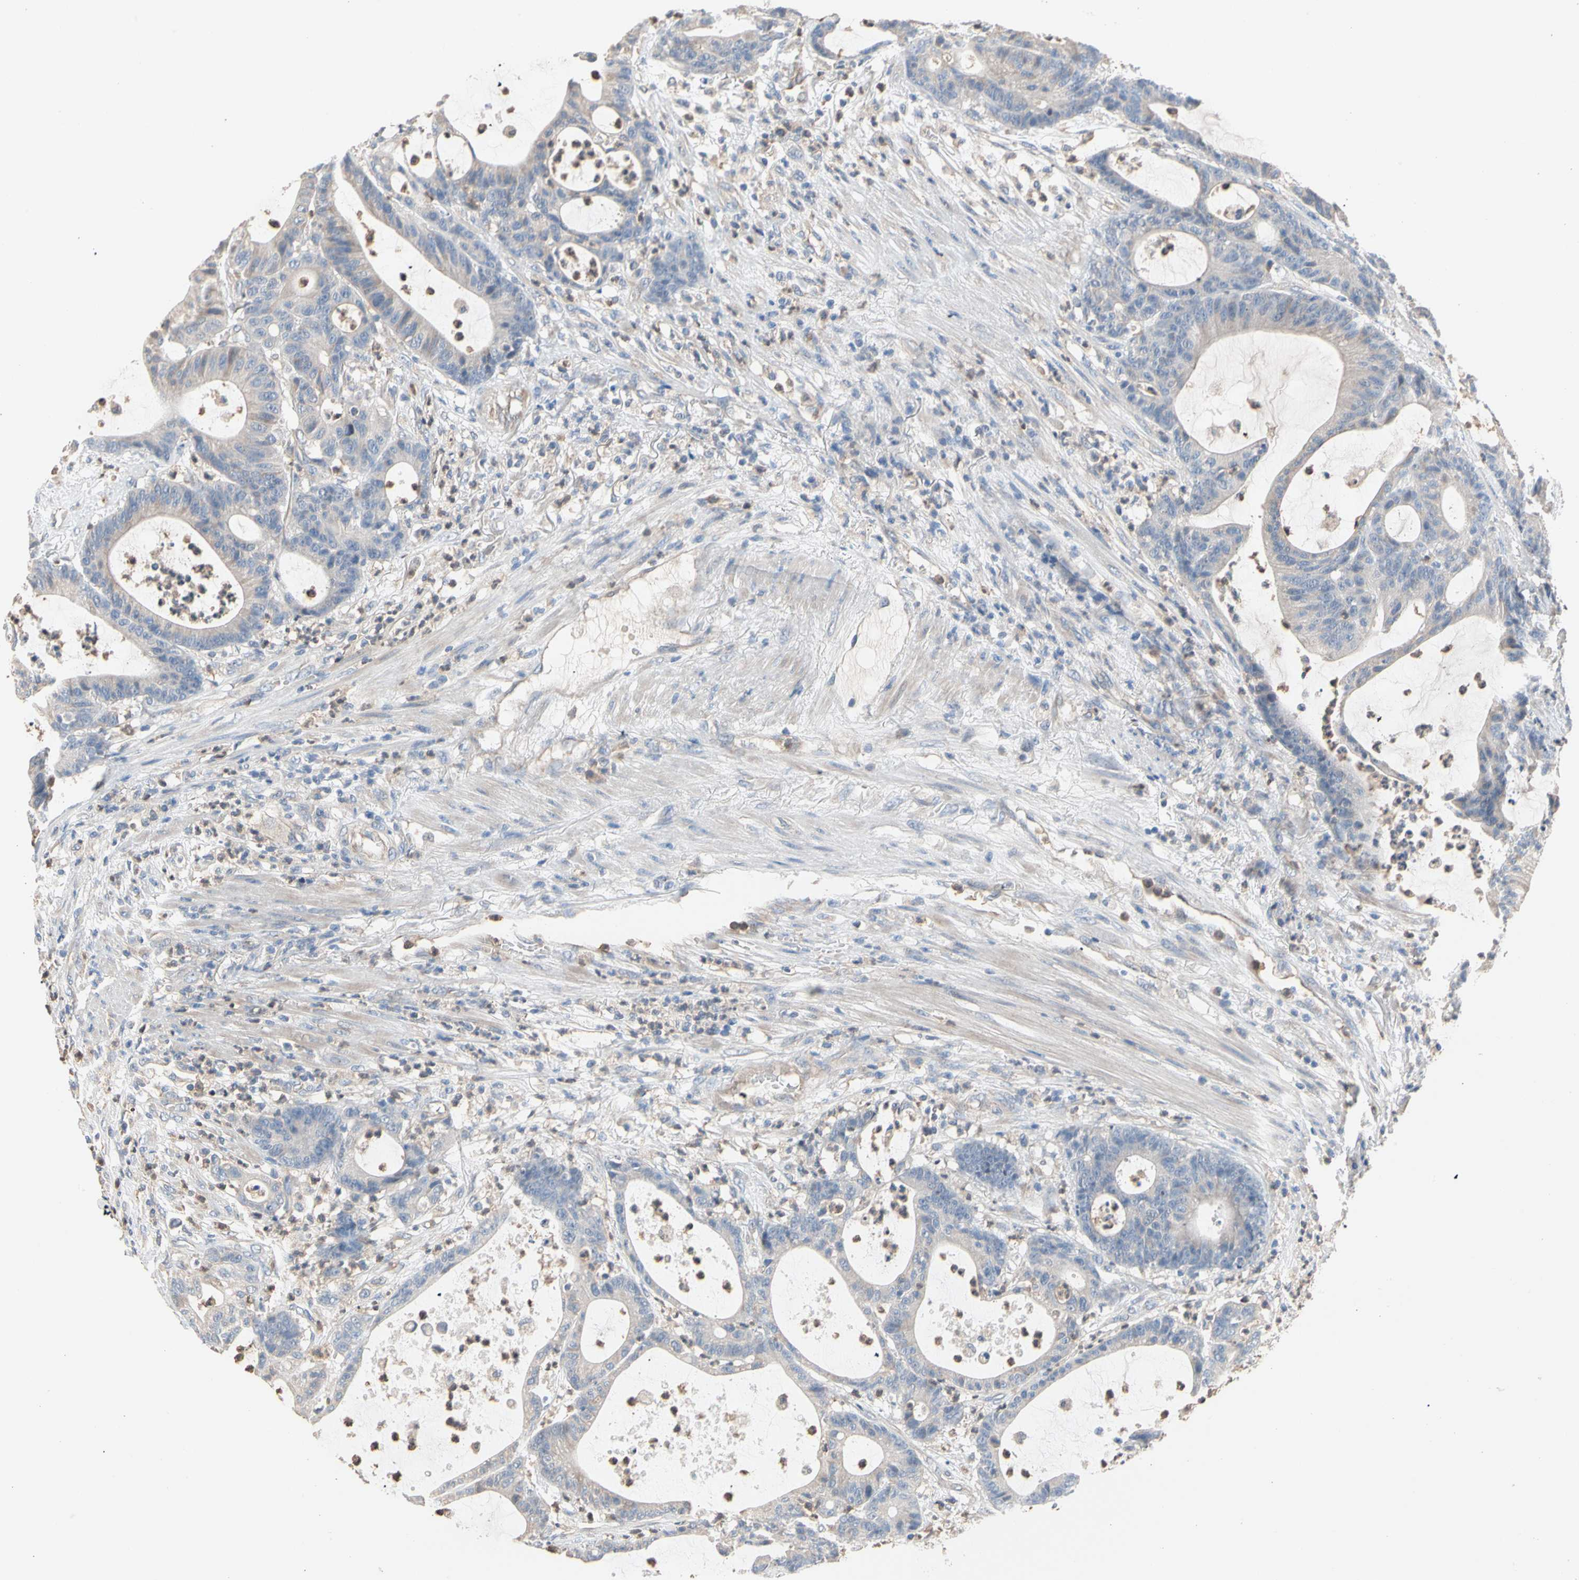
{"staining": {"intensity": "negative", "quantity": "none", "location": "none"}, "tissue": "colorectal cancer", "cell_type": "Tumor cells", "image_type": "cancer", "snomed": [{"axis": "morphology", "description": "Adenocarcinoma, NOS"}, {"axis": "topography", "description": "Colon"}], "caption": "High magnification brightfield microscopy of colorectal cancer stained with DAB (3,3'-diaminobenzidine) (brown) and counterstained with hematoxylin (blue): tumor cells show no significant positivity. (DAB (3,3'-diaminobenzidine) immunohistochemistry (IHC) visualized using brightfield microscopy, high magnification).", "gene": "BBOX1", "patient": {"sex": "female", "age": 84}}